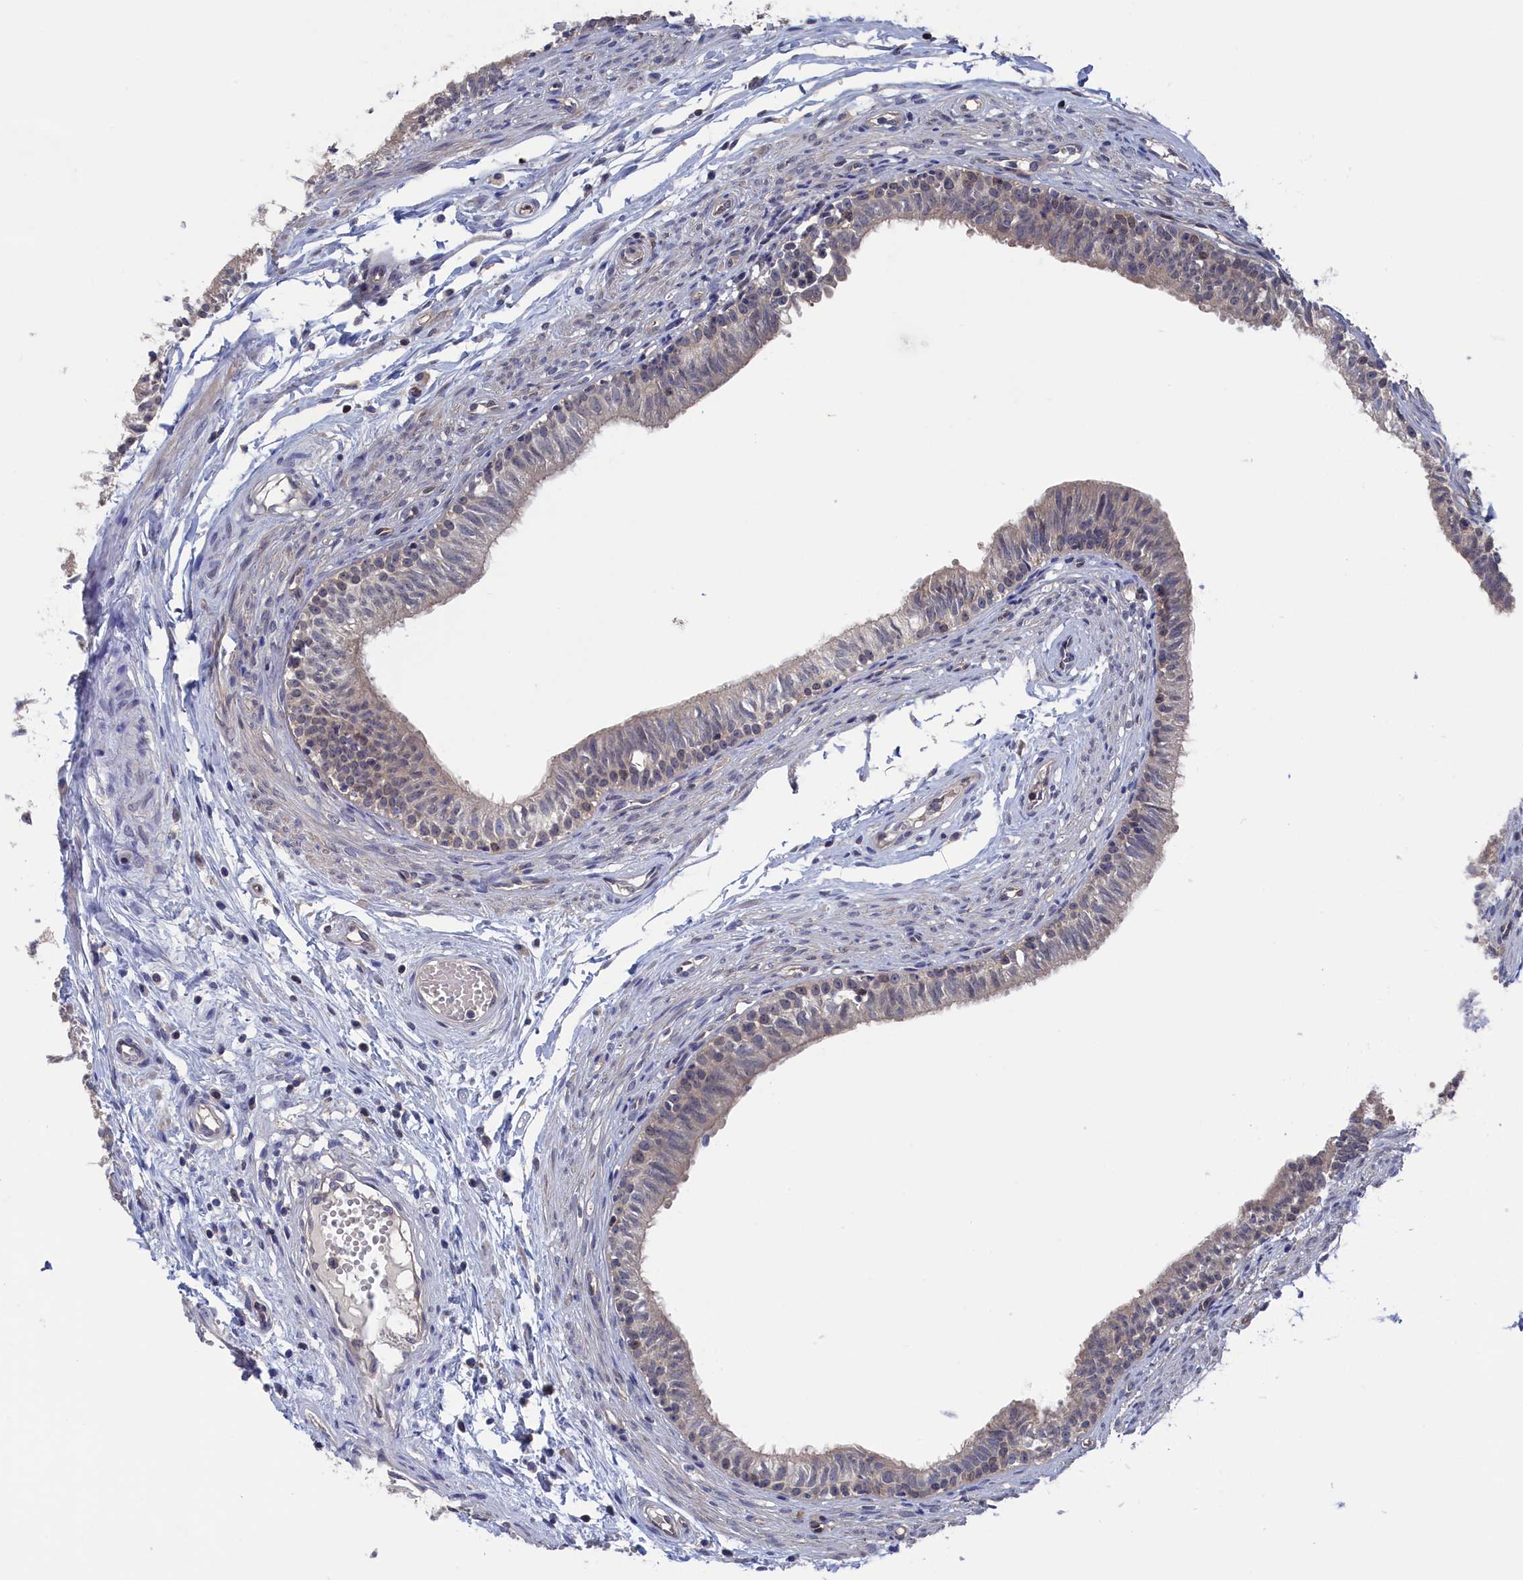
{"staining": {"intensity": "weak", "quantity": "<25%", "location": "nuclear"}, "tissue": "epididymis", "cell_type": "Glandular cells", "image_type": "normal", "snomed": [{"axis": "morphology", "description": "Normal tissue, NOS"}, {"axis": "topography", "description": "Epididymis, spermatic cord, NOS"}], "caption": "Protein analysis of normal epididymis demonstrates no significant staining in glandular cells.", "gene": "NUTF2", "patient": {"sex": "male", "age": 22}}